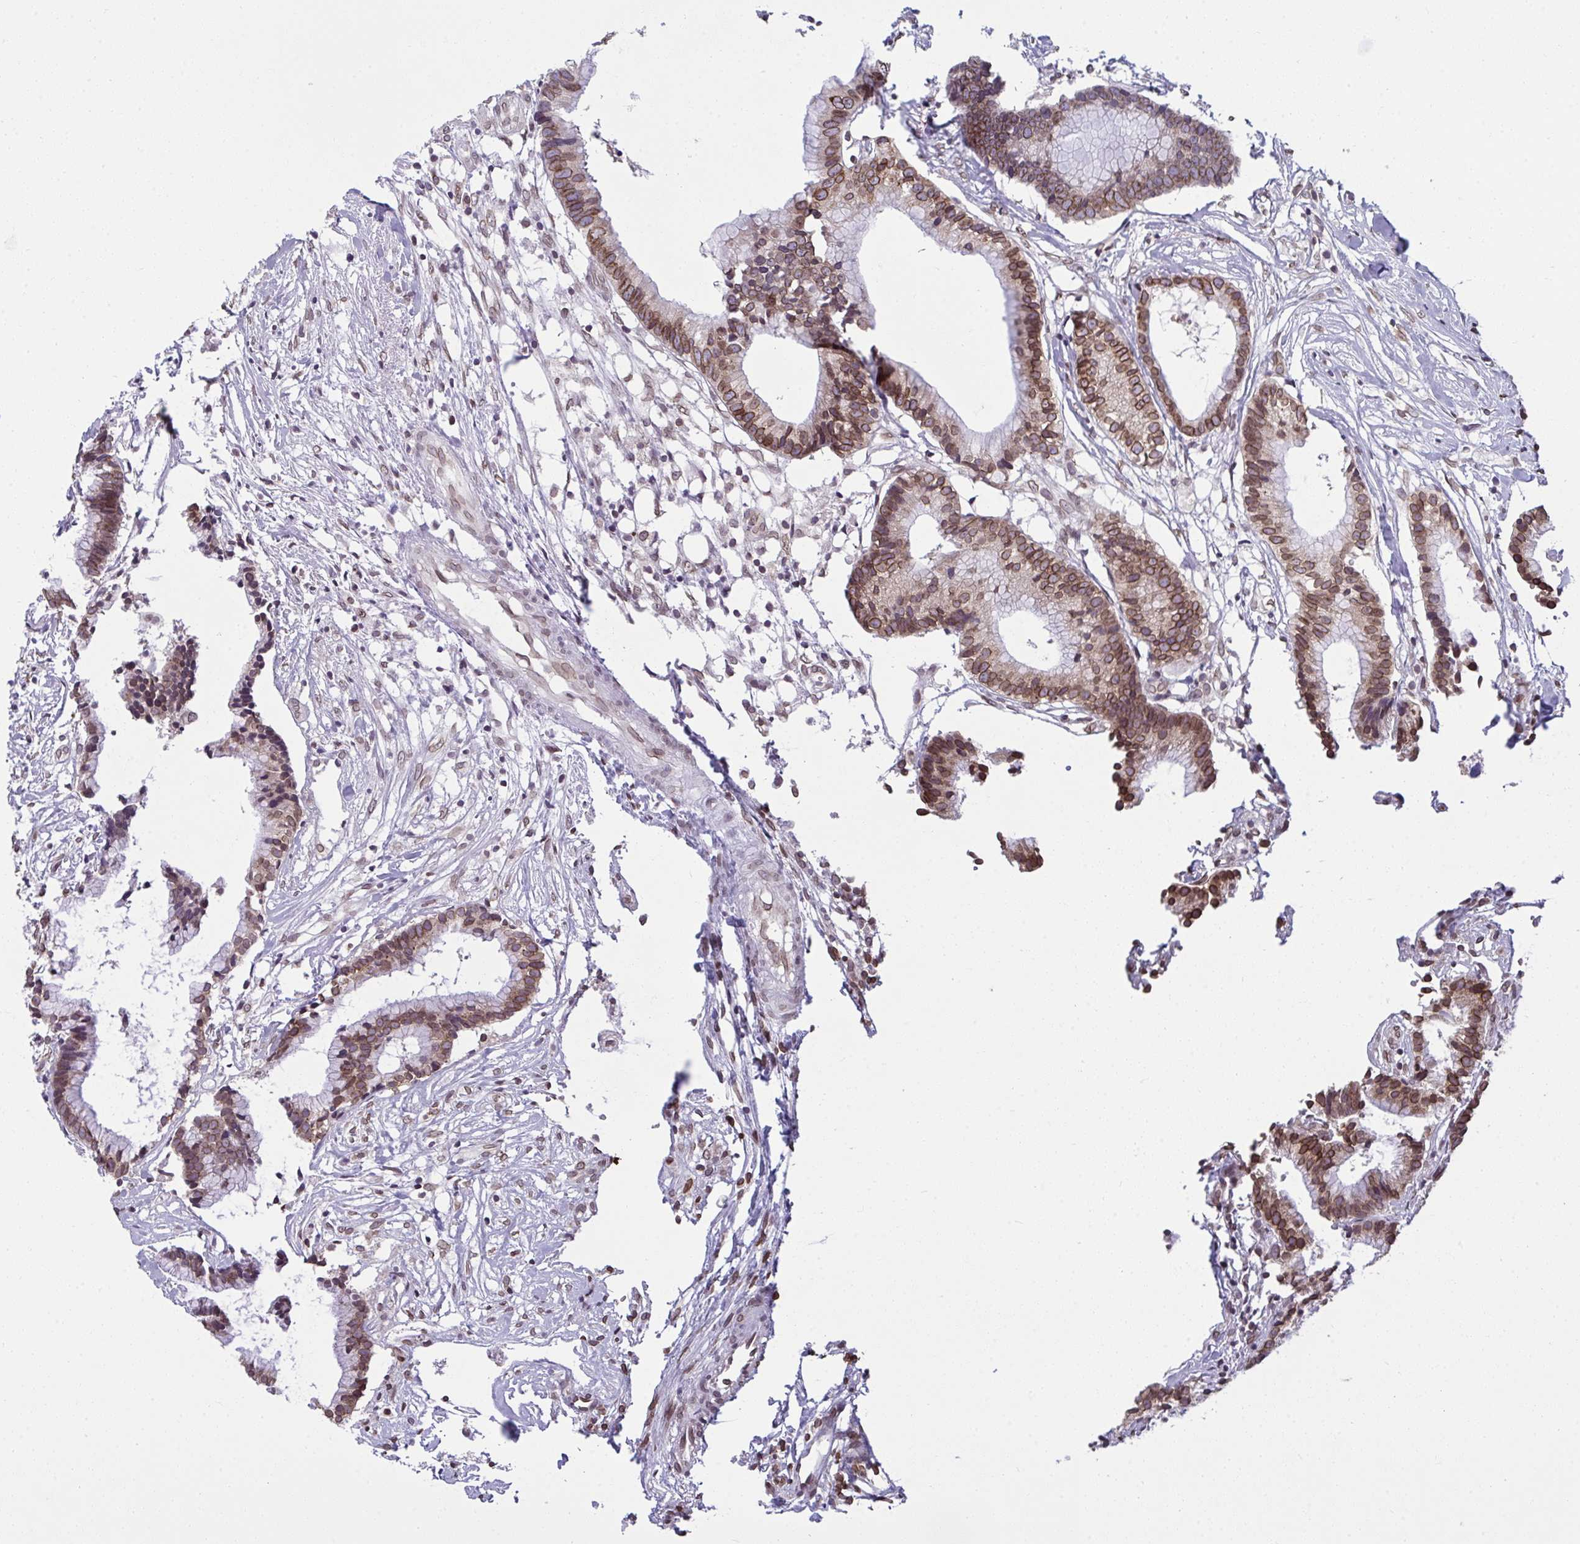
{"staining": {"intensity": "moderate", "quantity": ">75%", "location": "cytoplasmic/membranous,nuclear"}, "tissue": "colorectal cancer", "cell_type": "Tumor cells", "image_type": "cancer", "snomed": [{"axis": "morphology", "description": "Adenocarcinoma, NOS"}, {"axis": "topography", "description": "Colon"}], "caption": "Human colorectal cancer stained with a brown dye displays moderate cytoplasmic/membranous and nuclear positive positivity in about >75% of tumor cells.", "gene": "RANBP2", "patient": {"sex": "female", "age": 78}}